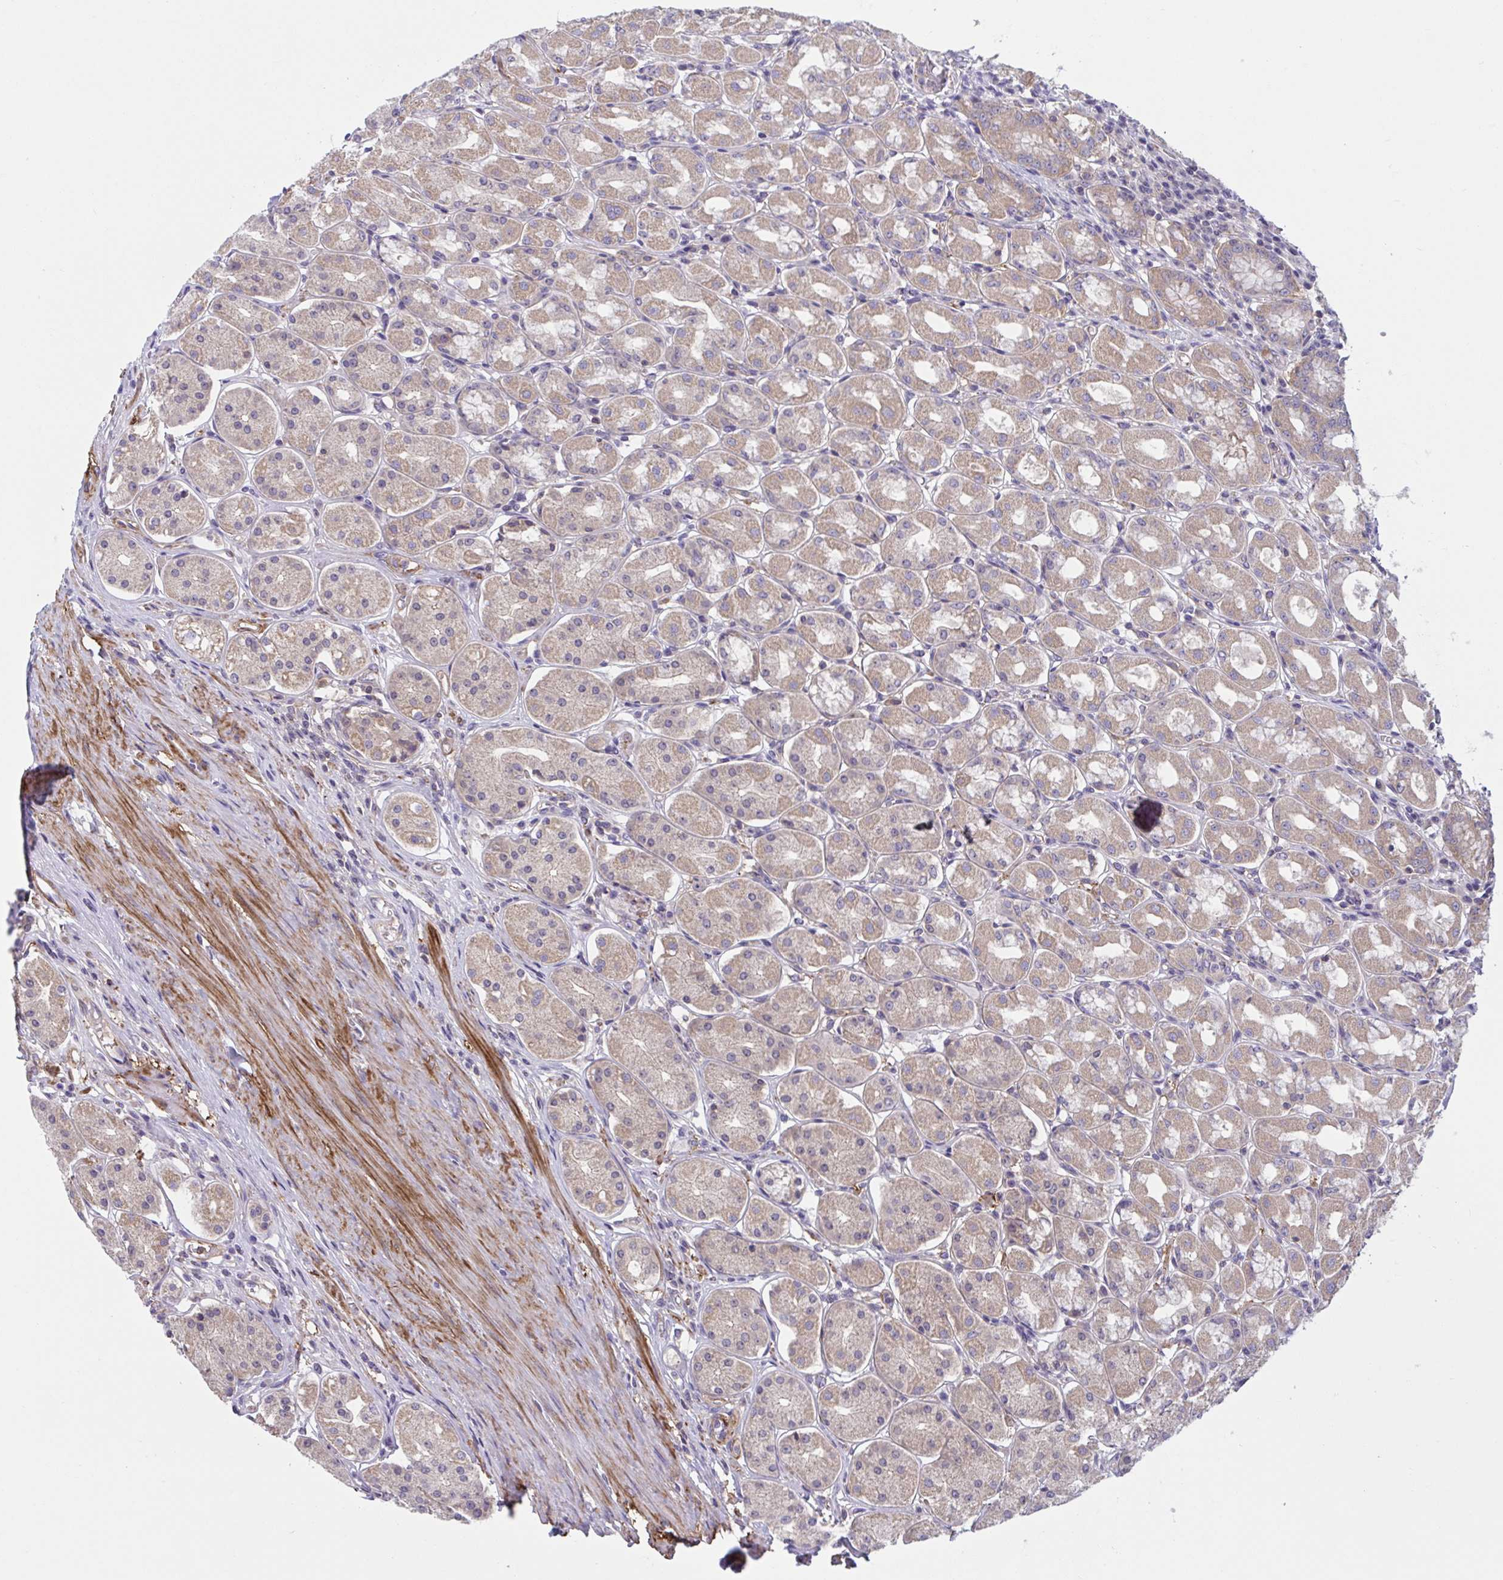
{"staining": {"intensity": "weak", "quantity": "25%-75%", "location": "cytoplasmic/membranous"}, "tissue": "stomach", "cell_type": "Glandular cells", "image_type": "normal", "snomed": [{"axis": "morphology", "description": "Normal tissue, NOS"}, {"axis": "topography", "description": "Stomach"}, {"axis": "topography", "description": "Stomach, lower"}], "caption": "Approximately 25%-75% of glandular cells in normal stomach display weak cytoplasmic/membranous protein positivity as visualized by brown immunohistochemical staining.", "gene": "WNT9B", "patient": {"sex": "female", "age": 56}}